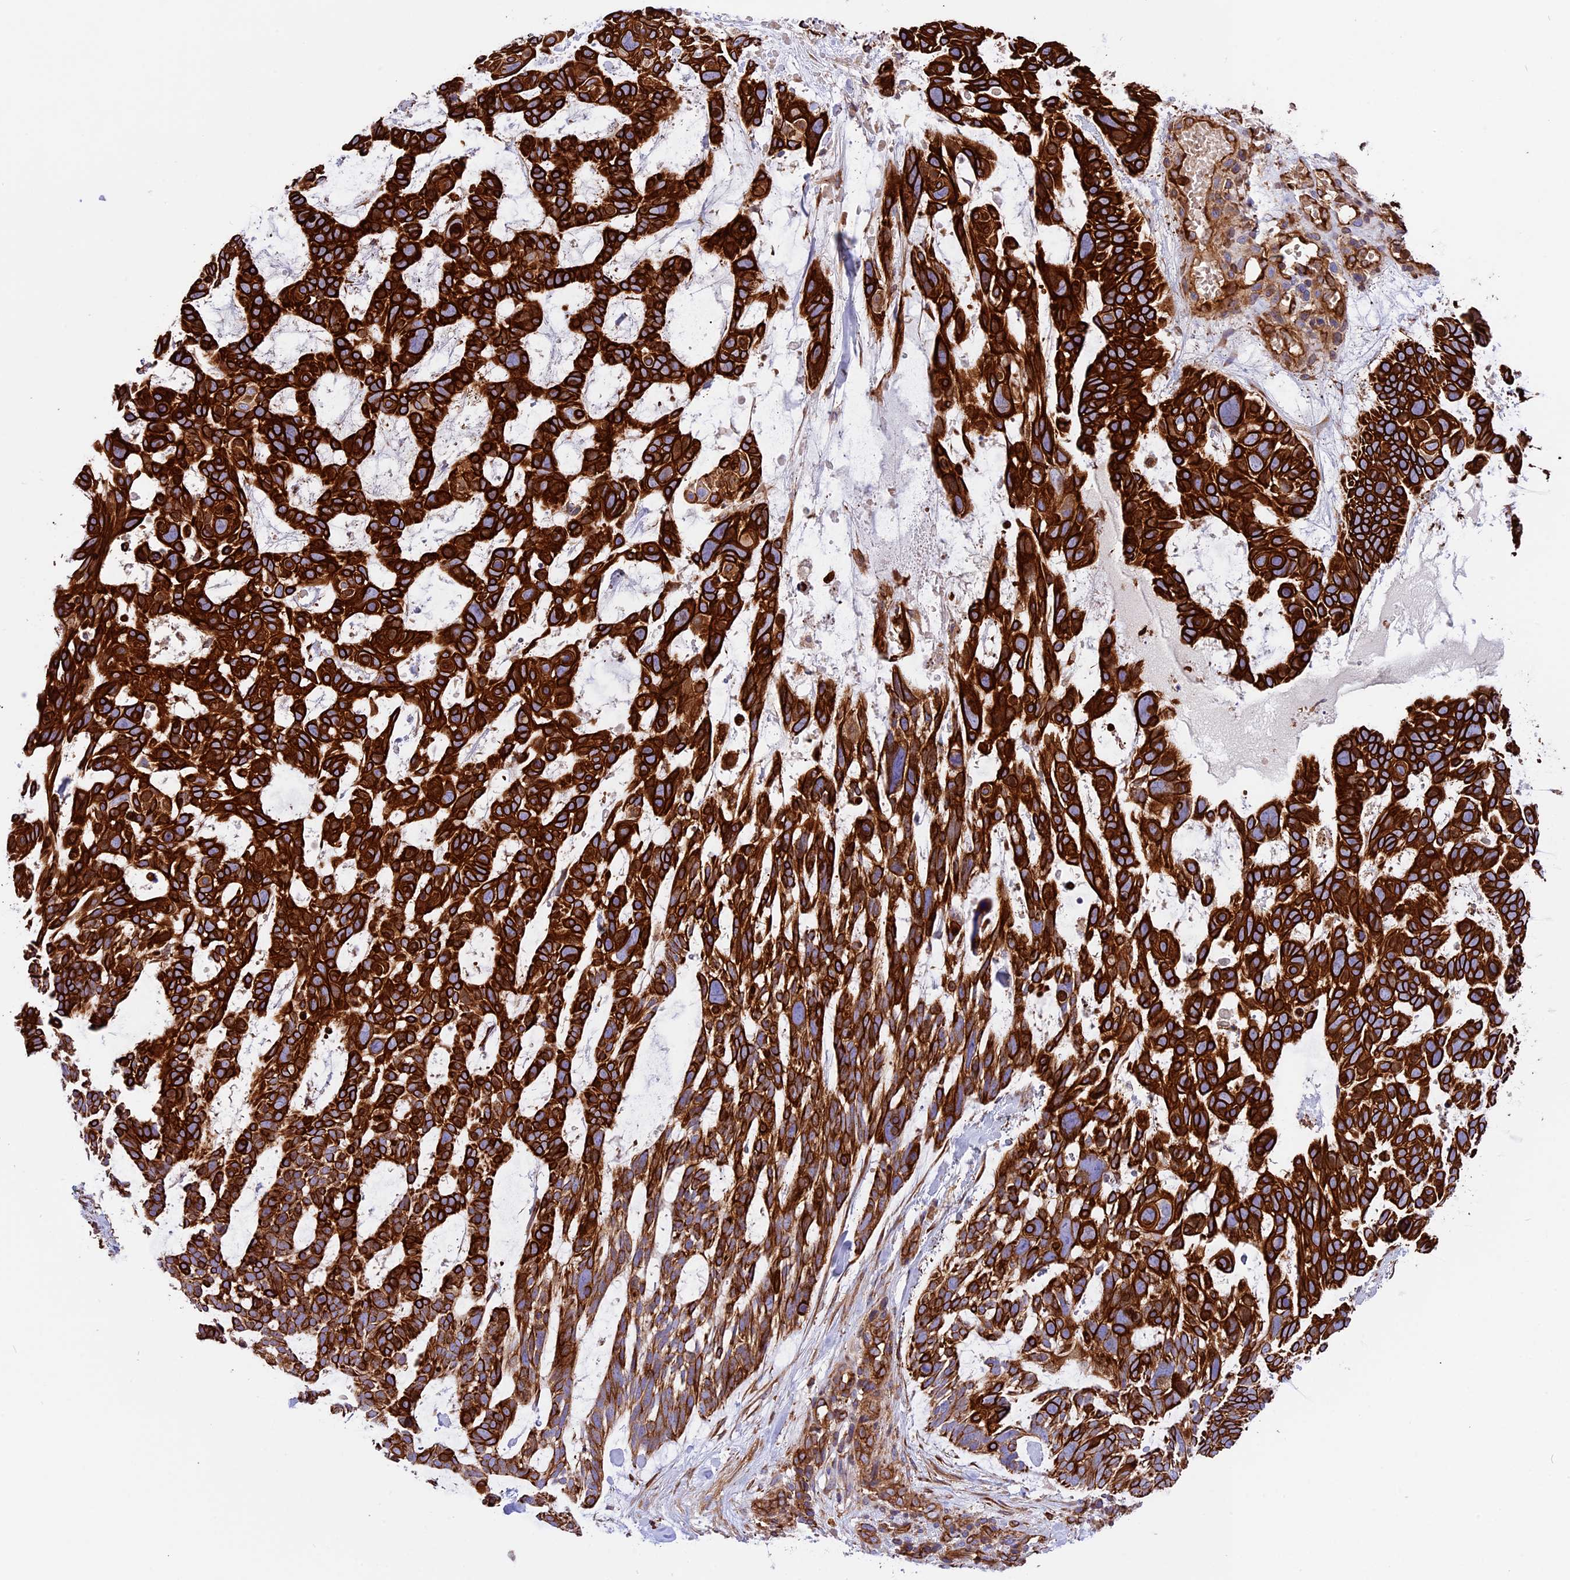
{"staining": {"intensity": "strong", "quantity": ">75%", "location": "cytoplasmic/membranous"}, "tissue": "skin cancer", "cell_type": "Tumor cells", "image_type": "cancer", "snomed": [{"axis": "morphology", "description": "Basal cell carcinoma"}, {"axis": "topography", "description": "Skin"}], "caption": "Approximately >75% of tumor cells in basal cell carcinoma (skin) demonstrate strong cytoplasmic/membranous protein positivity as visualized by brown immunohistochemical staining.", "gene": "CD99L2", "patient": {"sex": "male", "age": 88}}